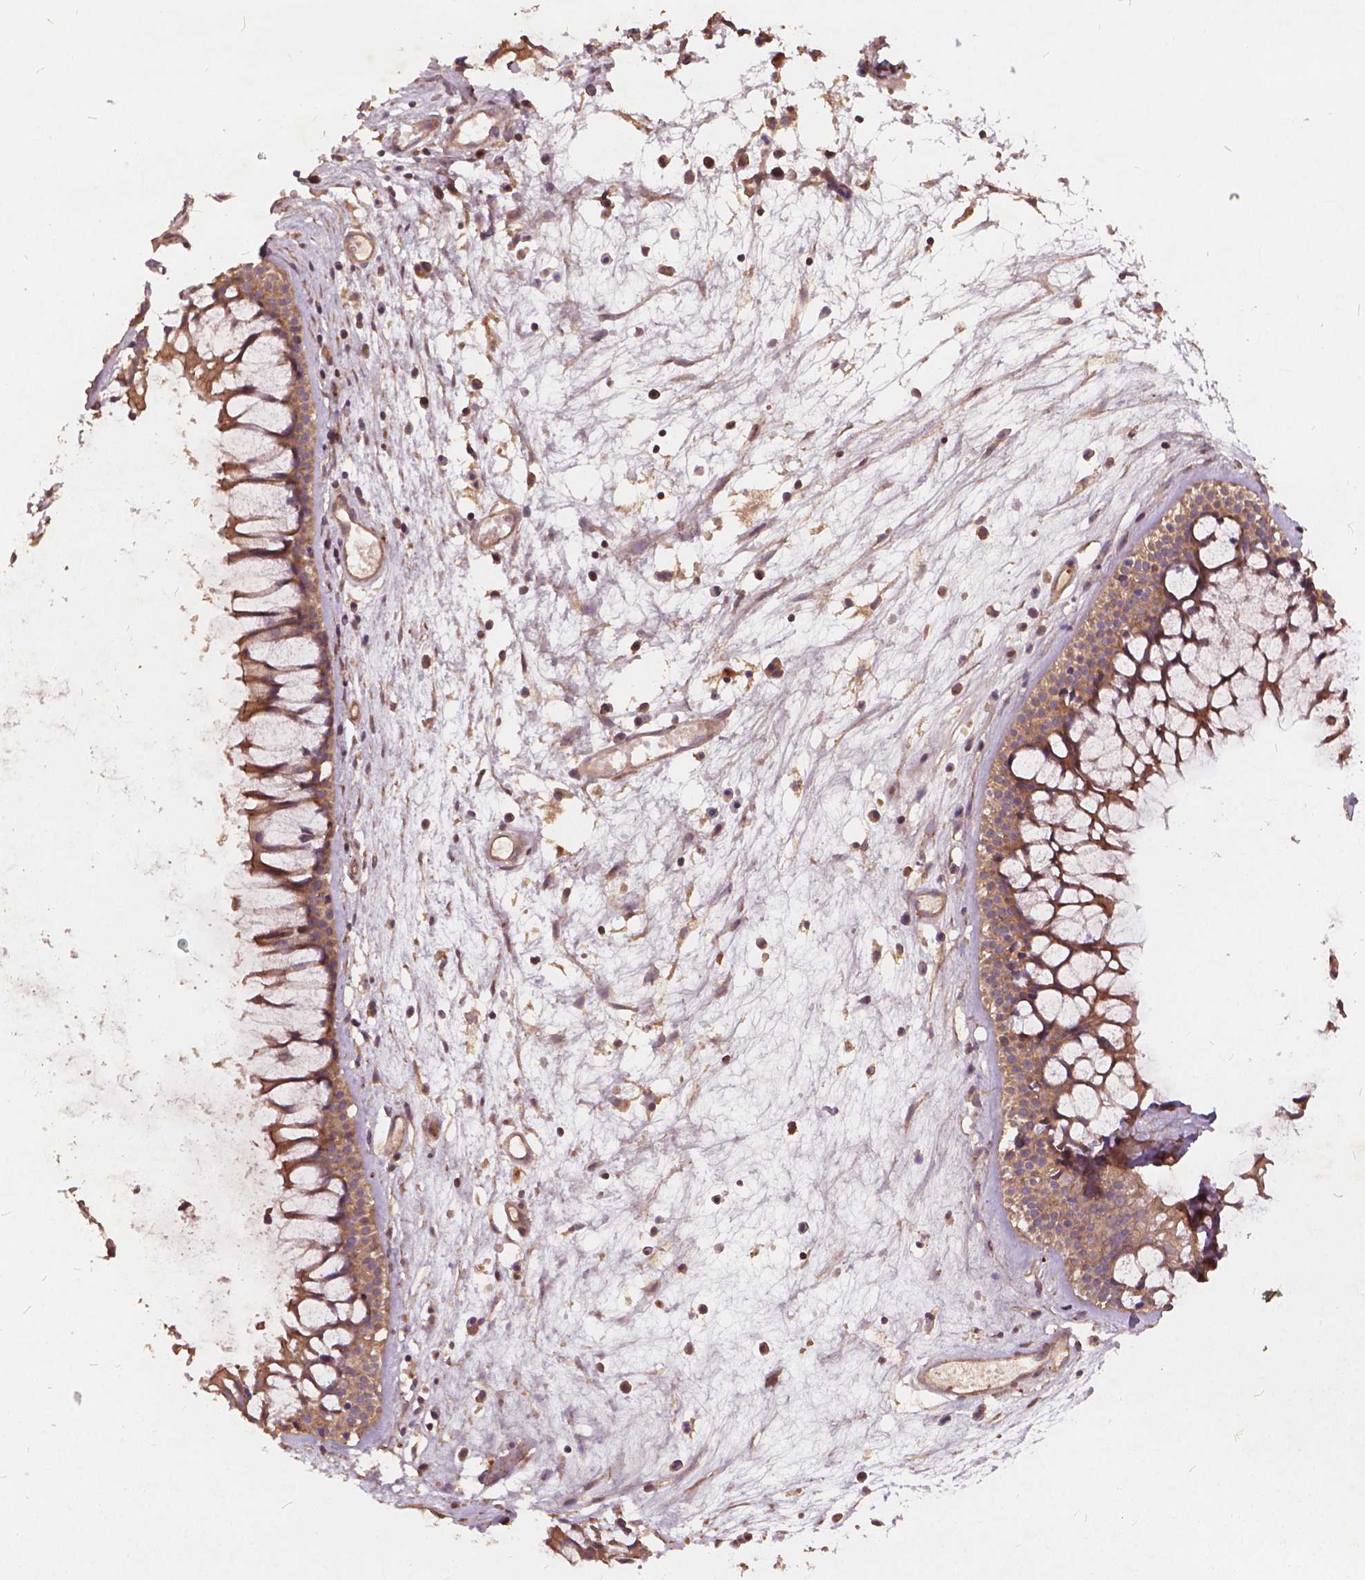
{"staining": {"intensity": "moderate", "quantity": ">75%", "location": "cytoplasmic/membranous"}, "tissue": "nasopharynx", "cell_type": "Respiratory epithelial cells", "image_type": "normal", "snomed": [{"axis": "morphology", "description": "Normal tissue, NOS"}, {"axis": "topography", "description": "Nasopharynx"}], "caption": "Immunohistochemistry (IHC) photomicrograph of unremarkable nasopharynx: nasopharynx stained using immunohistochemistry displays medium levels of moderate protein expression localized specifically in the cytoplasmic/membranous of respiratory epithelial cells, appearing as a cytoplasmic/membranous brown color.", "gene": "UBXN2A", "patient": {"sex": "male", "age": 31}}